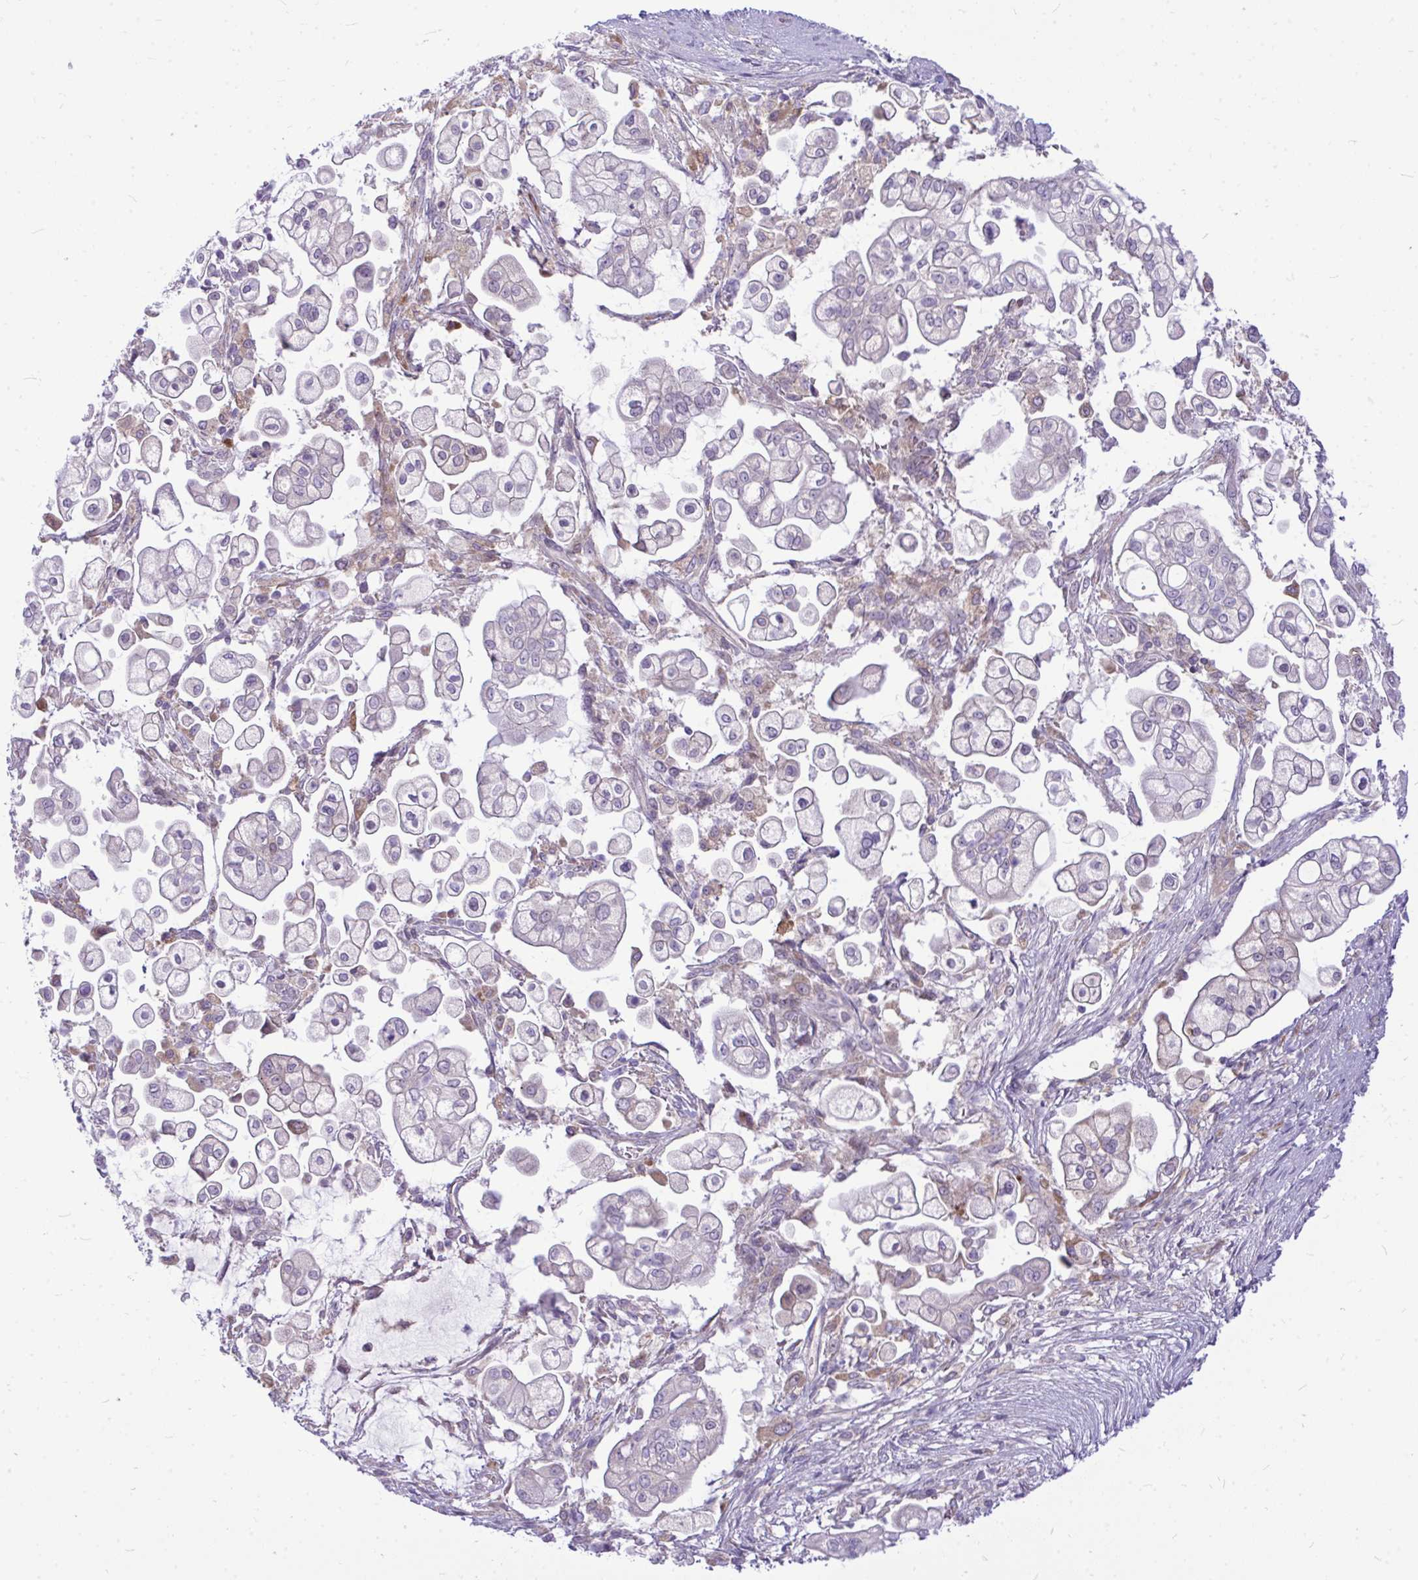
{"staining": {"intensity": "weak", "quantity": "<25%", "location": "cytoplasmic/membranous"}, "tissue": "pancreatic cancer", "cell_type": "Tumor cells", "image_type": "cancer", "snomed": [{"axis": "morphology", "description": "Adenocarcinoma, NOS"}, {"axis": "topography", "description": "Pancreas"}], "caption": "An image of human pancreatic cancer (adenocarcinoma) is negative for staining in tumor cells.", "gene": "ZSCAN25", "patient": {"sex": "female", "age": 69}}